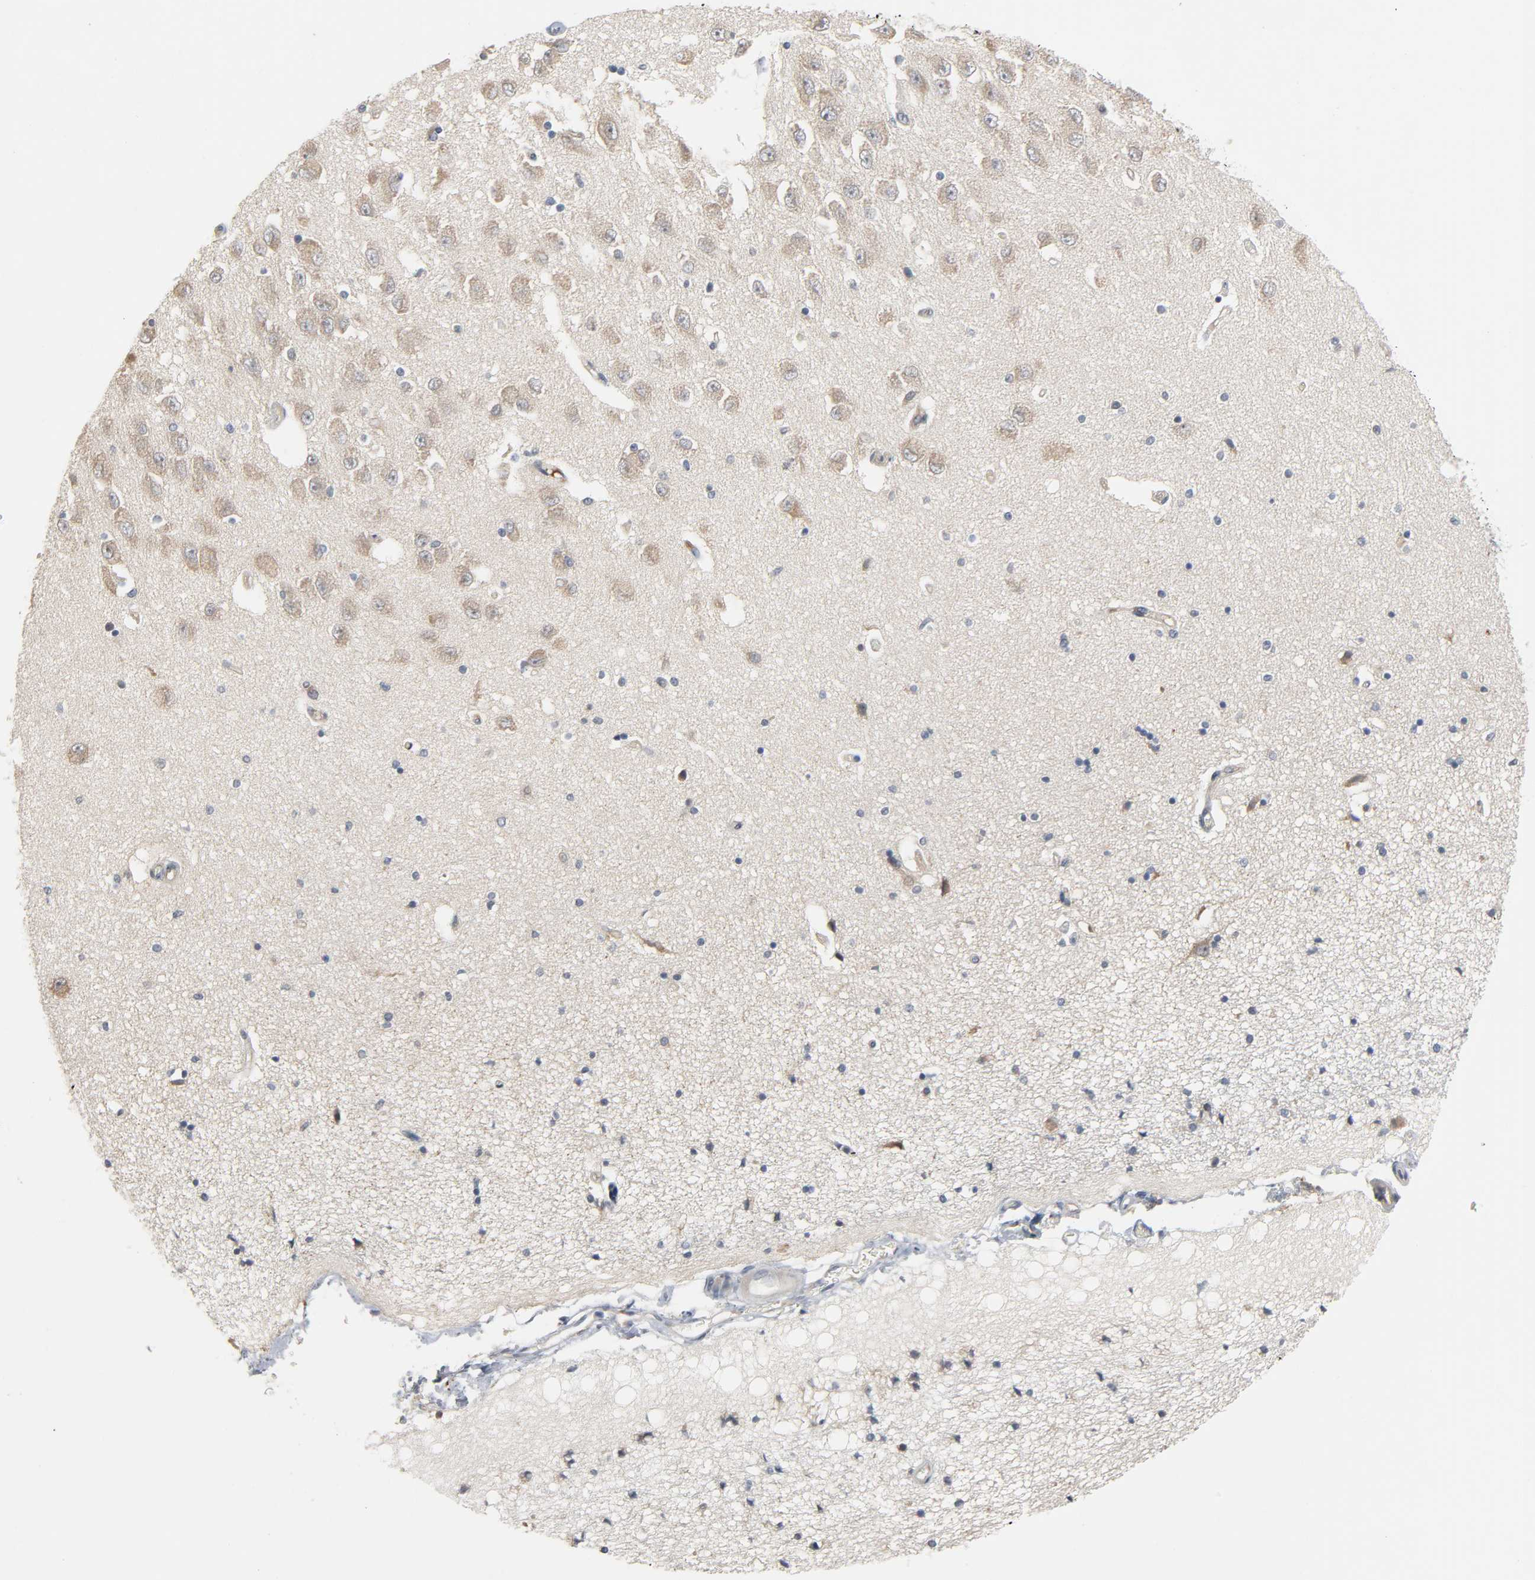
{"staining": {"intensity": "weak", "quantity": "25%-75%", "location": "cytoplasmic/membranous"}, "tissue": "hippocampus", "cell_type": "Glial cells", "image_type": "normal", "snomed": [{"axis": "morphology", "description": "Normal tissue, NOS"}, {"axis": "topography", "description": "Hippocampus"}], "caption": "Protein analysis of normal hippocampus reveals weak cytoplasmic/membranous staining in about 25%-75% of glial cells. (Stains: DAB in brown, nuclei in blue, Microscopy: brightfield microscopy at high magnification).", "gene": "CD4", "patient": {"sex": "female", "age": 54}}